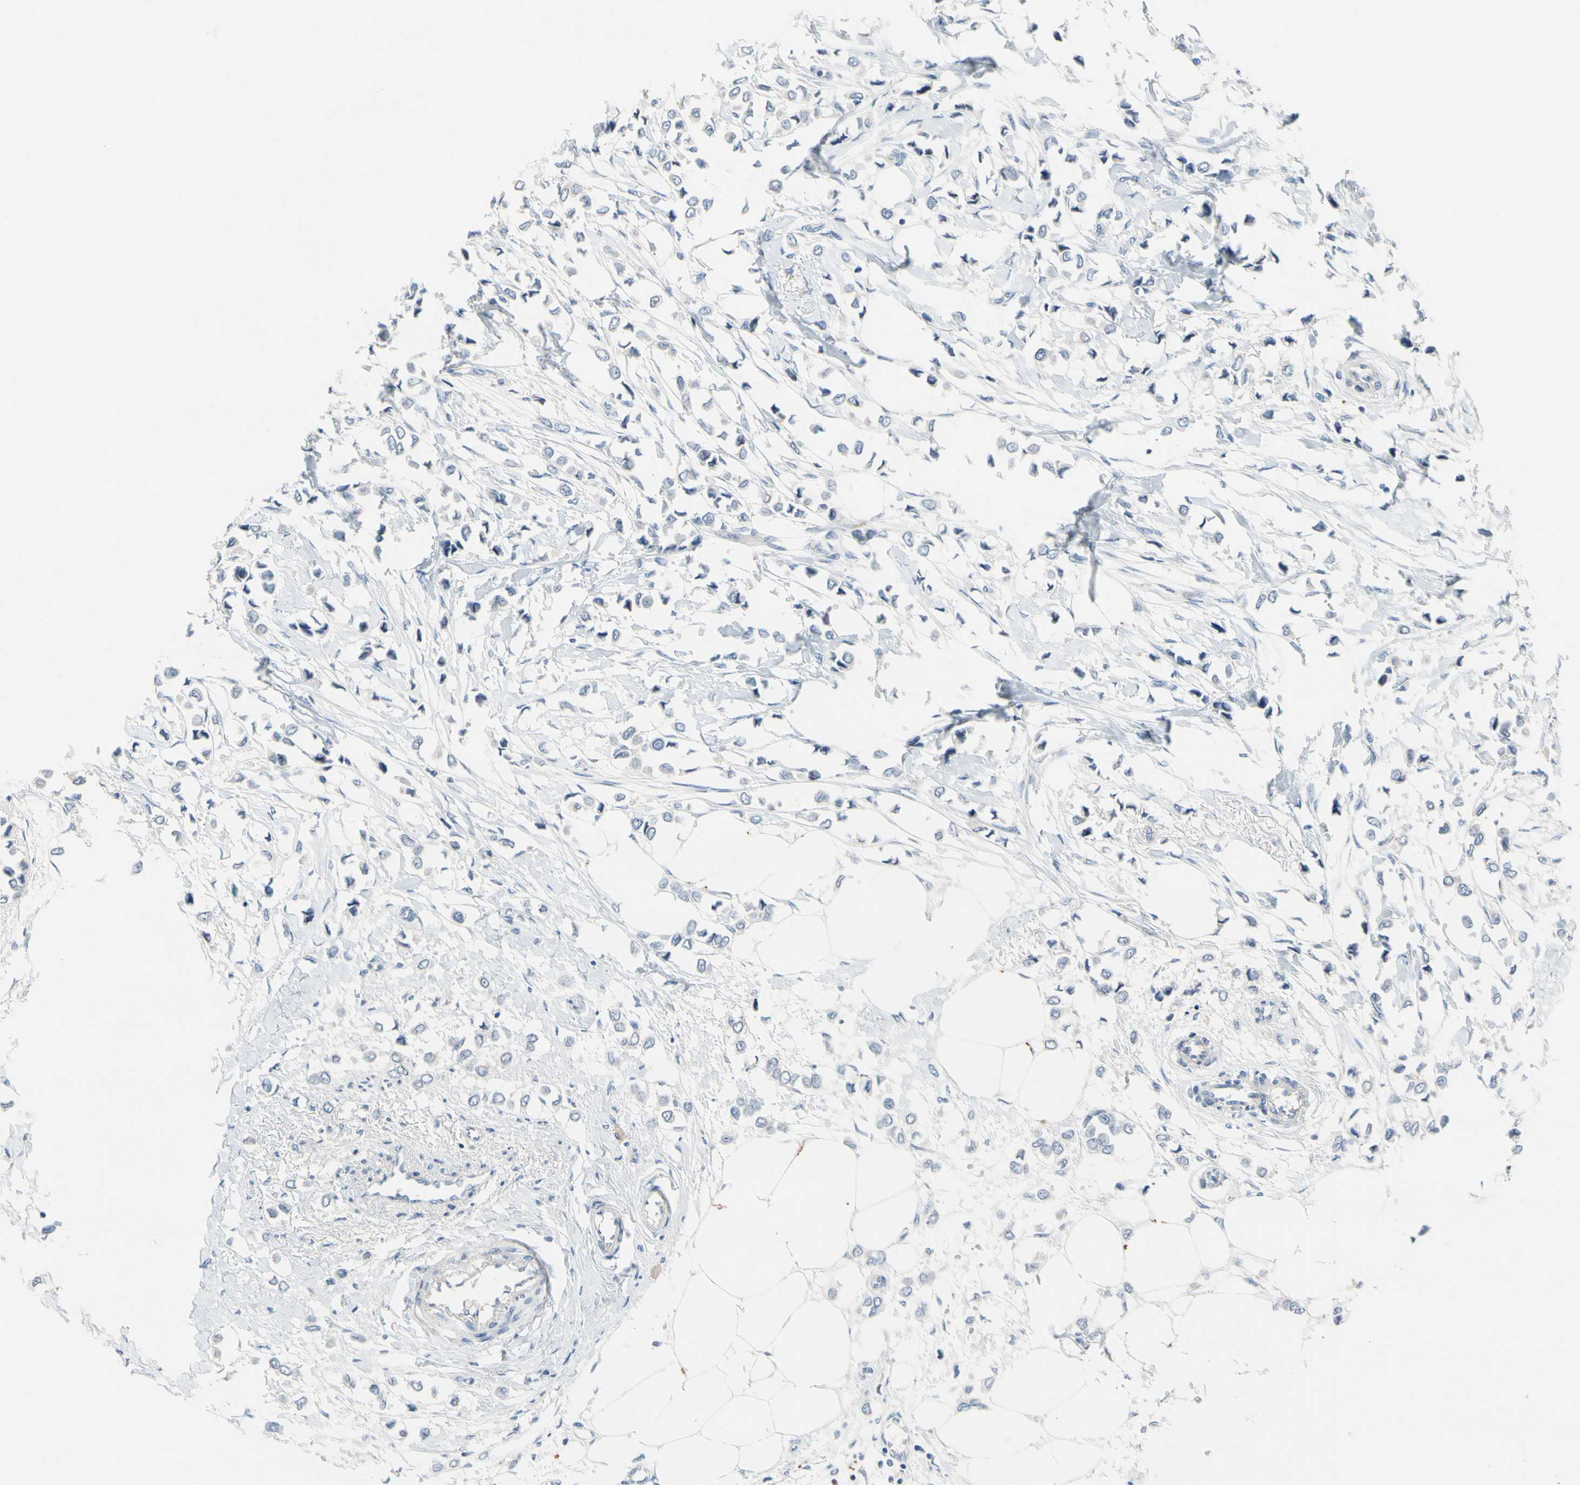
{"staining": {"intensity": "negative", "quantity": "none", "location": "none"}, "tissue": "breast cancer", "cell_type": "Tumor cells", "image_type": "cancer", "snomed": [{"axis": "morphology", "description": "Lobular carcinoma"}, {"axis": "topography", "description": "Breast"}], "caption": "This histopathology image is of breast lobular carcinoma stained with immunohistochemistry (IHC) to label a protein in brown with the nuclei are counter-stained blue. There is no staining in tumor cells. (Immunohistochemistry (ihc), brightfield microscopy, high magnification).", "gene": "CNDP1", "patient": {"sex": "female", "age": 51}}